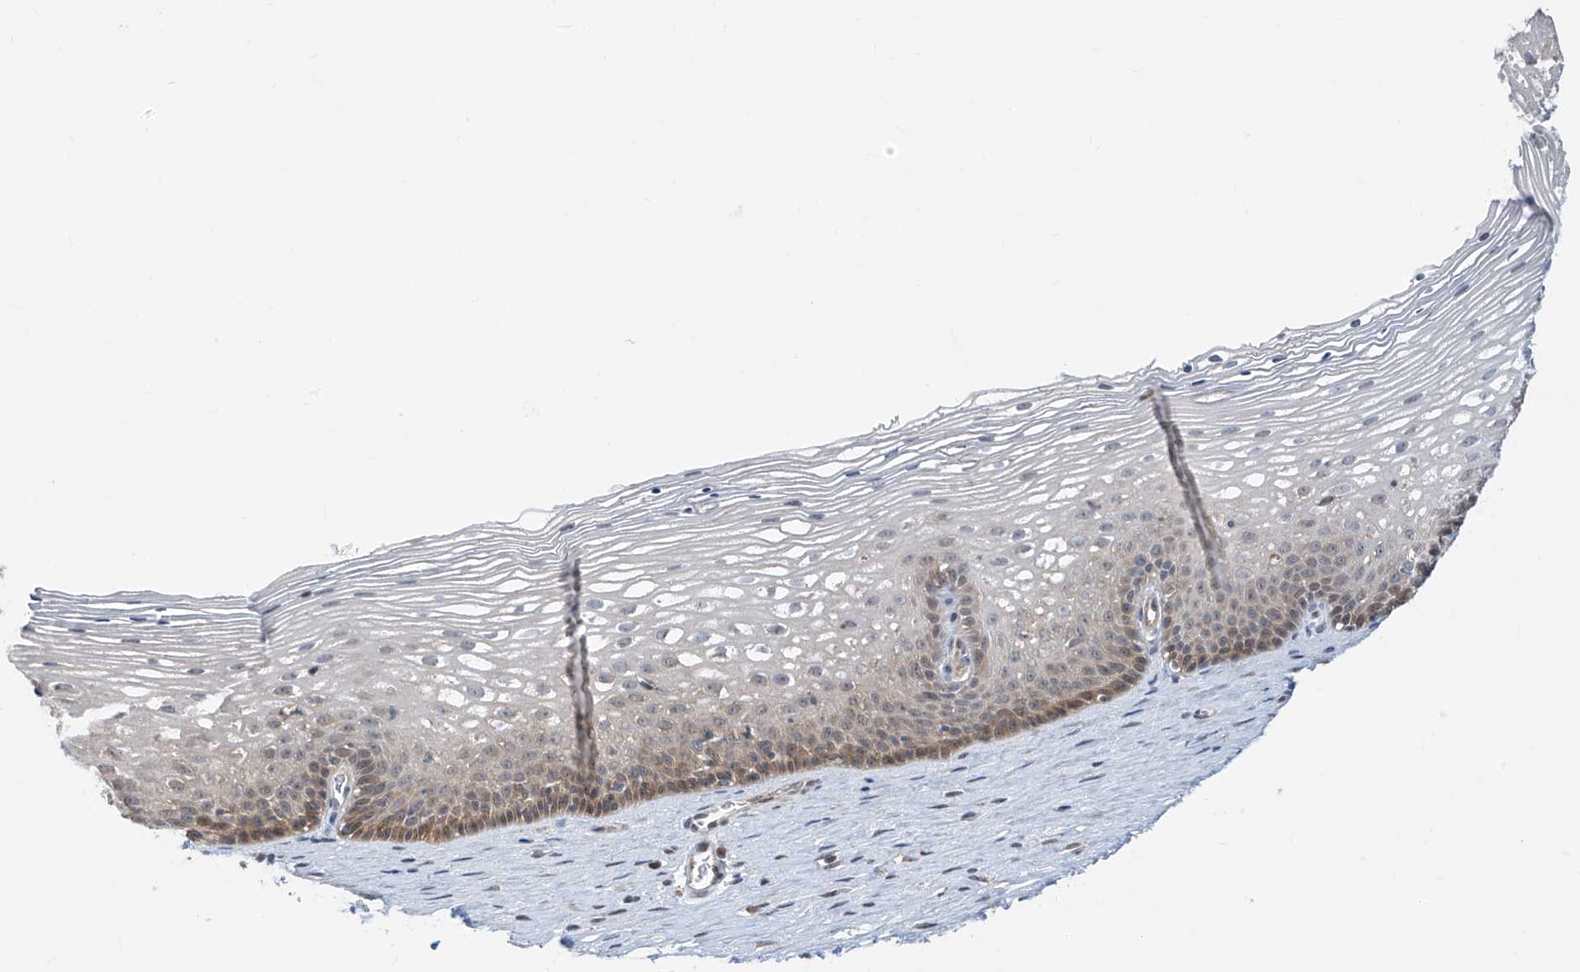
{"staining": {"intensity": "weak", "quantity": "<25%", "location": "cytoplasmic/membranous"}, "tissue": "cervix", "cell_type": "Glandular cells", "image_type": "normal", "snomed": [{"axis": "morphology", "description": "Normal tissue, NOS"}, {"axis": "topography", "description": "Cervix"}], "caption": "Immunohistochemistry micrograph of normal cervix stained for a protein (brown), which exhibits no expression in glandular cells.", "gene": "TTC38", "patient": {"sex": "female", "age": 33}}